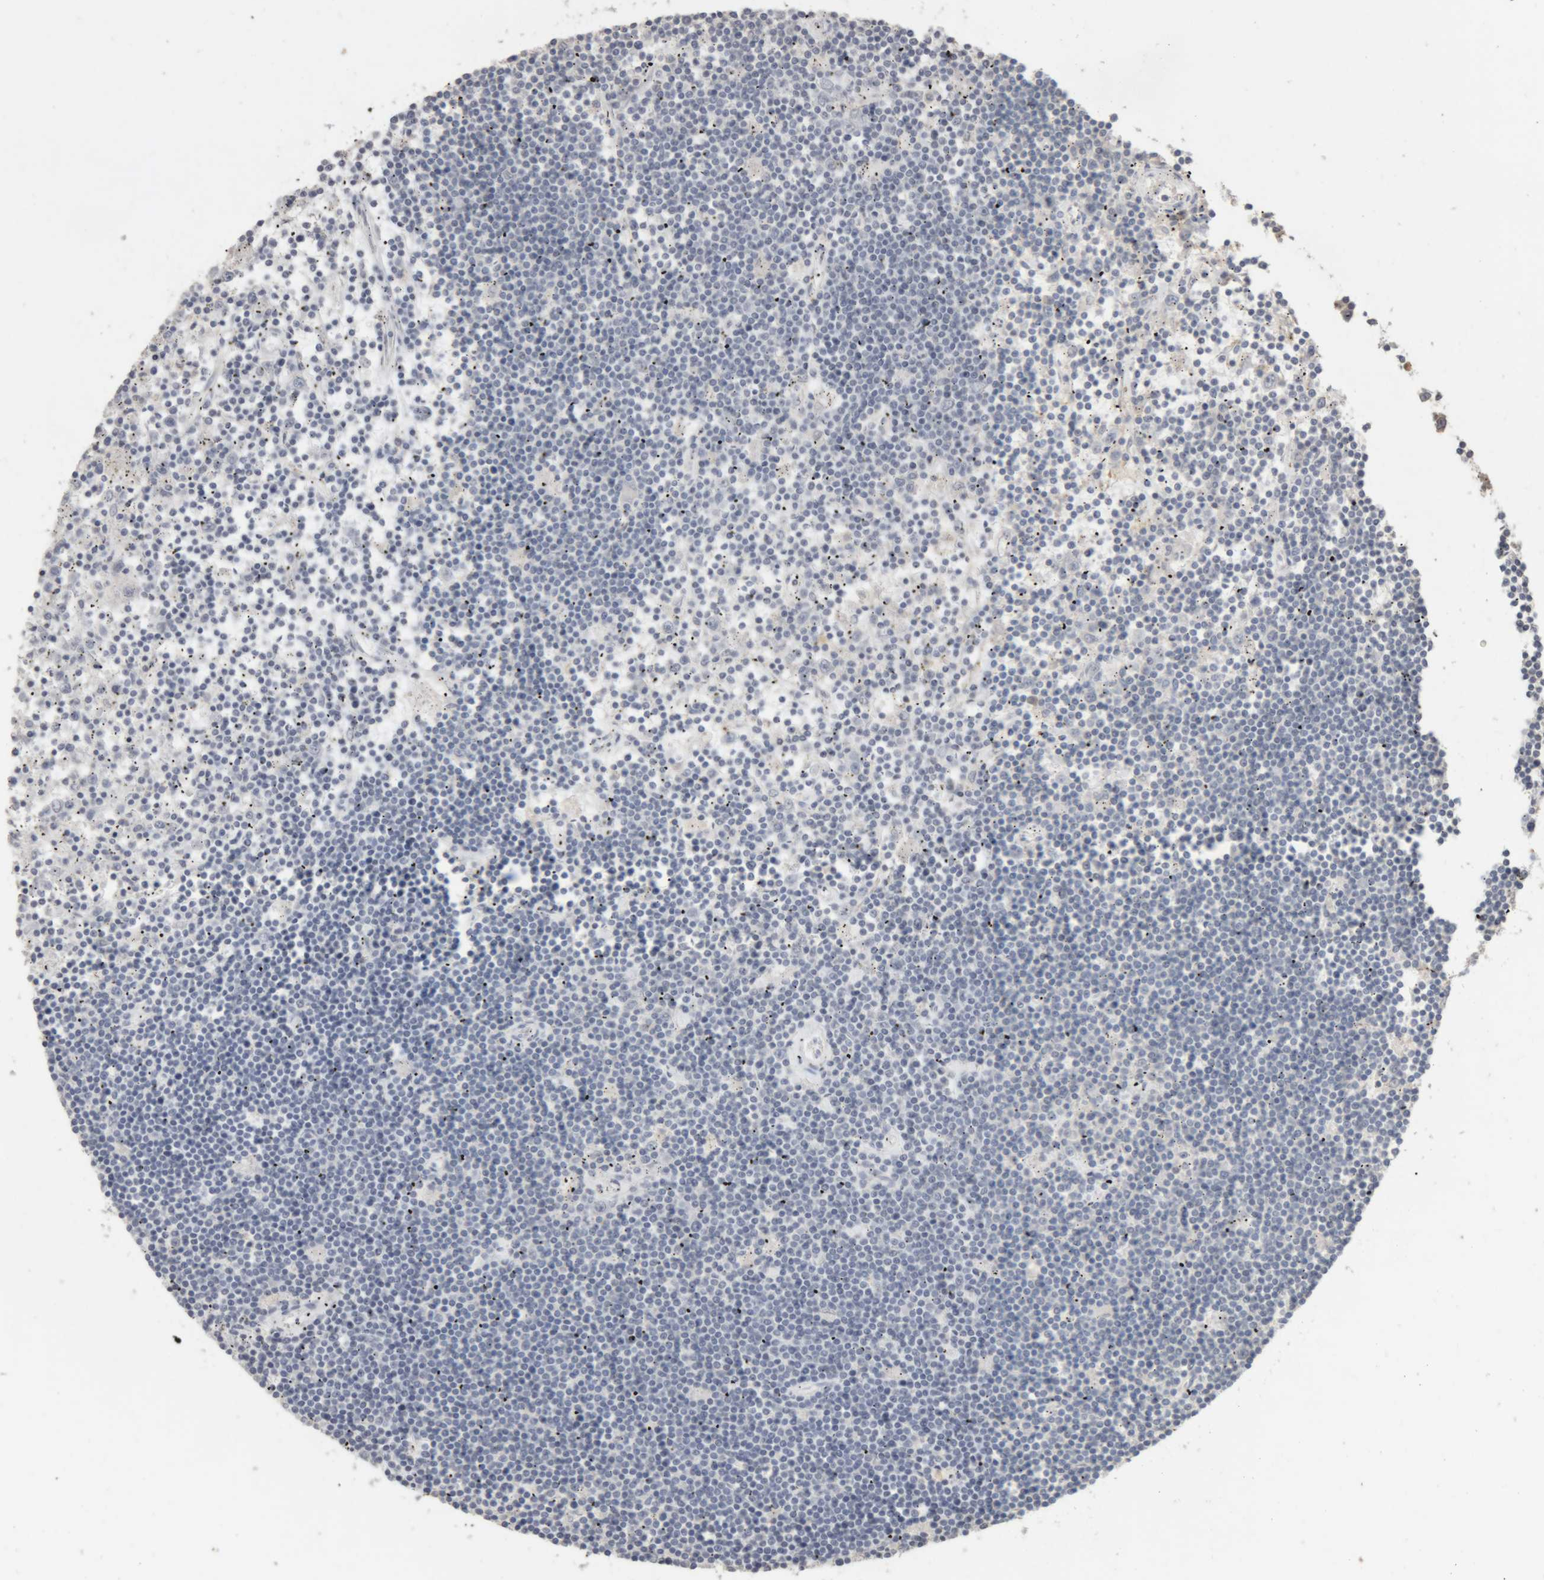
{"staining": {"intensity": "negative", "quantity": "none", "location": "none"}, "tissue": "lymphoma", "cell_type": "Tumor cells", "image_type": "cancer", "snomed": [{"axis": "morphology", "description": "Malignant lymphoma, non-Hodgkin's type, Low grade"}, {"axis": "topography", "description": "Spleen"}], "caption": "The photomicrograph displays no significant staining in tumor cells of low-grade malignant lymphoma, non-Hodgkin's type.", "gene": "ARSA", "patient": {"sex": "male", "age": 76}}